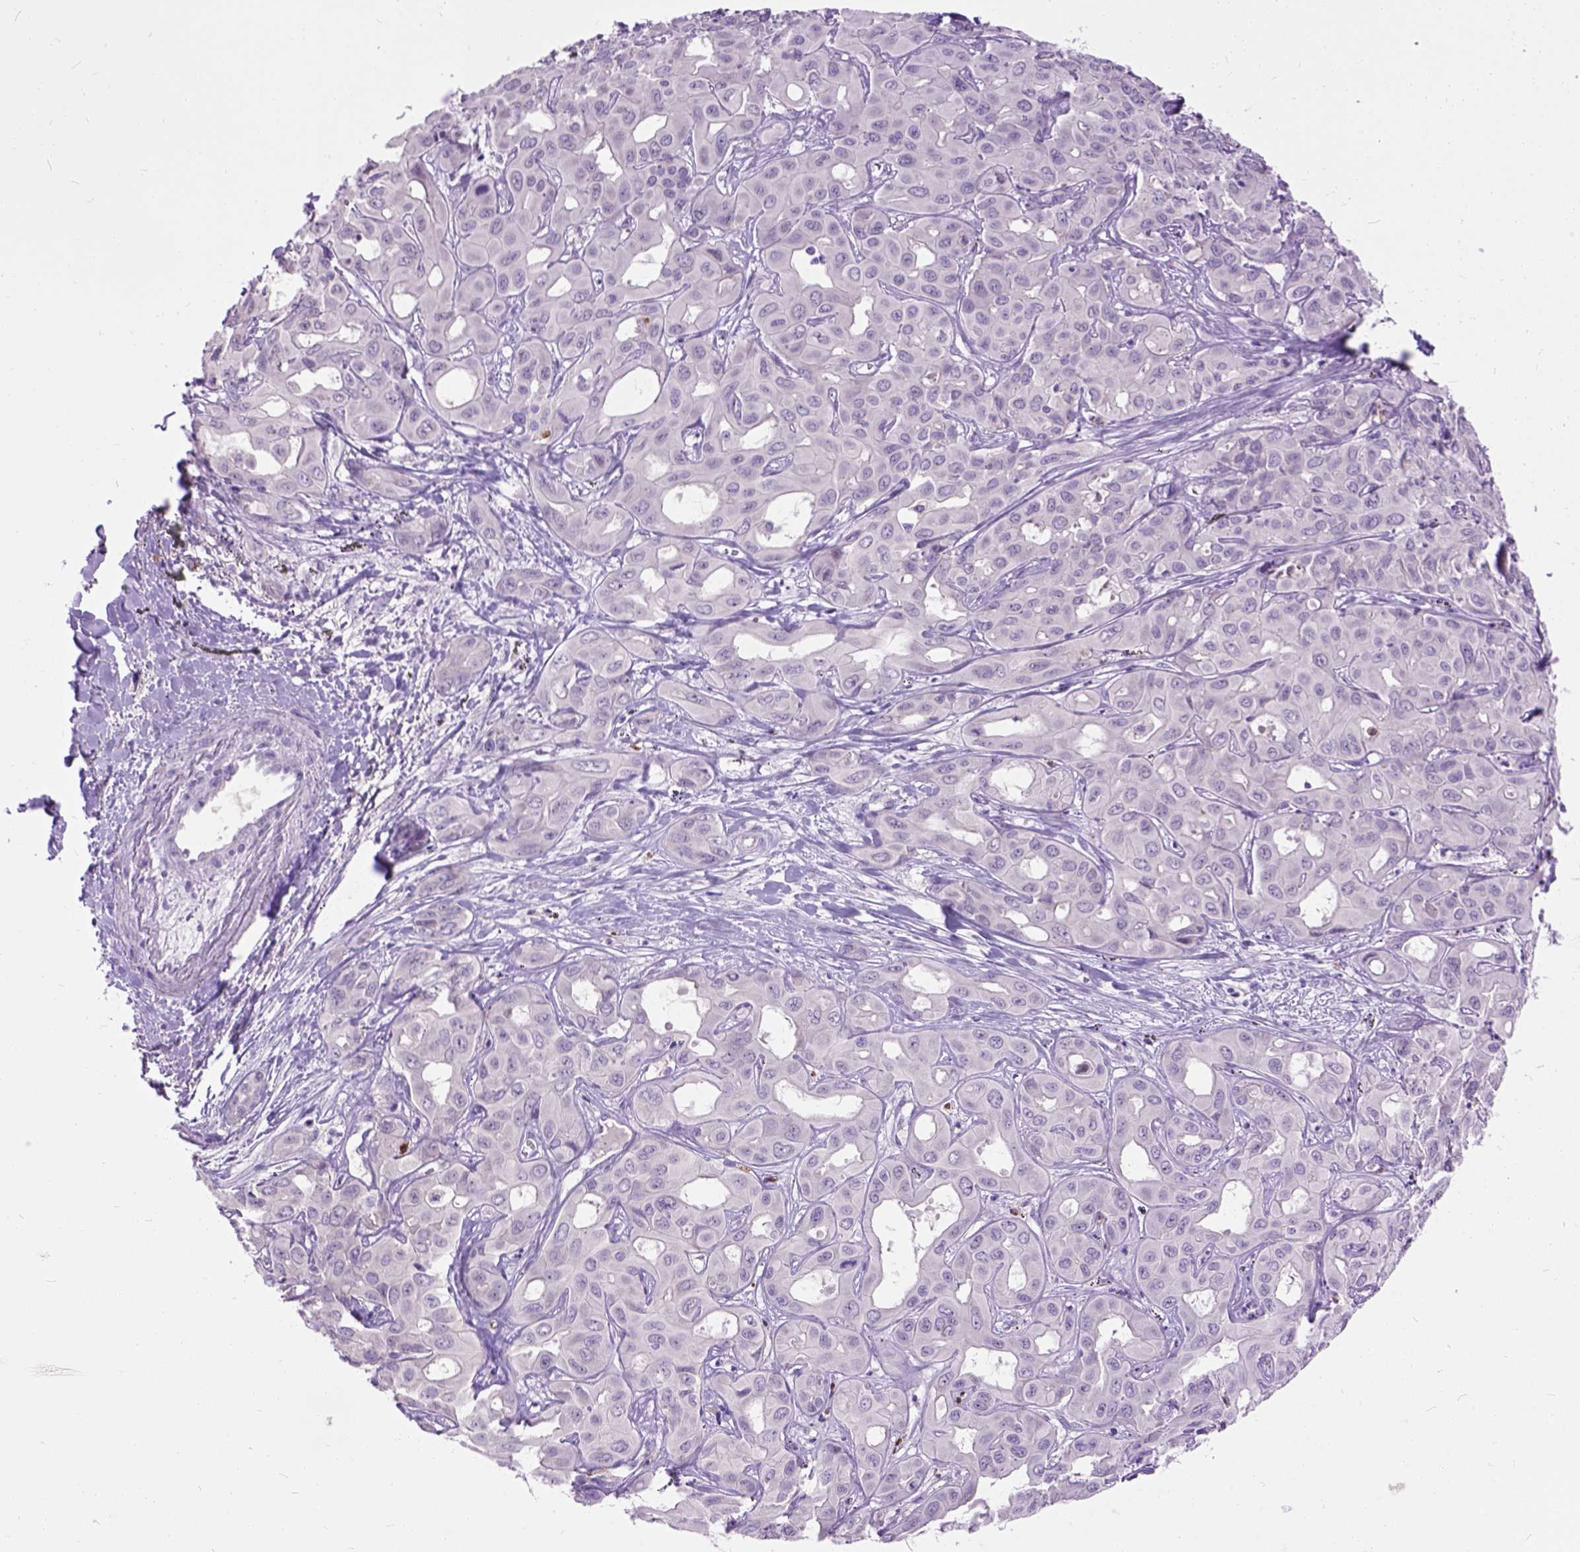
{"staining": {"intensity": "negative", "quantity": "none", "location": "none"}, "tissue": "liver cancer", "cell_type": "Tumor cells", "image_type": "cancer", "snomed": [{"axis": "morphology", "description": "Cholangiocarcinoma"}, {"axis": "topography", "description": "Liver"}], "caption": "The image shows no significant positivity in tumor cells of cholangiocarcinoma (liver).", "gene": "MAPT", "patient": {"sex": "female", "age": 60}}